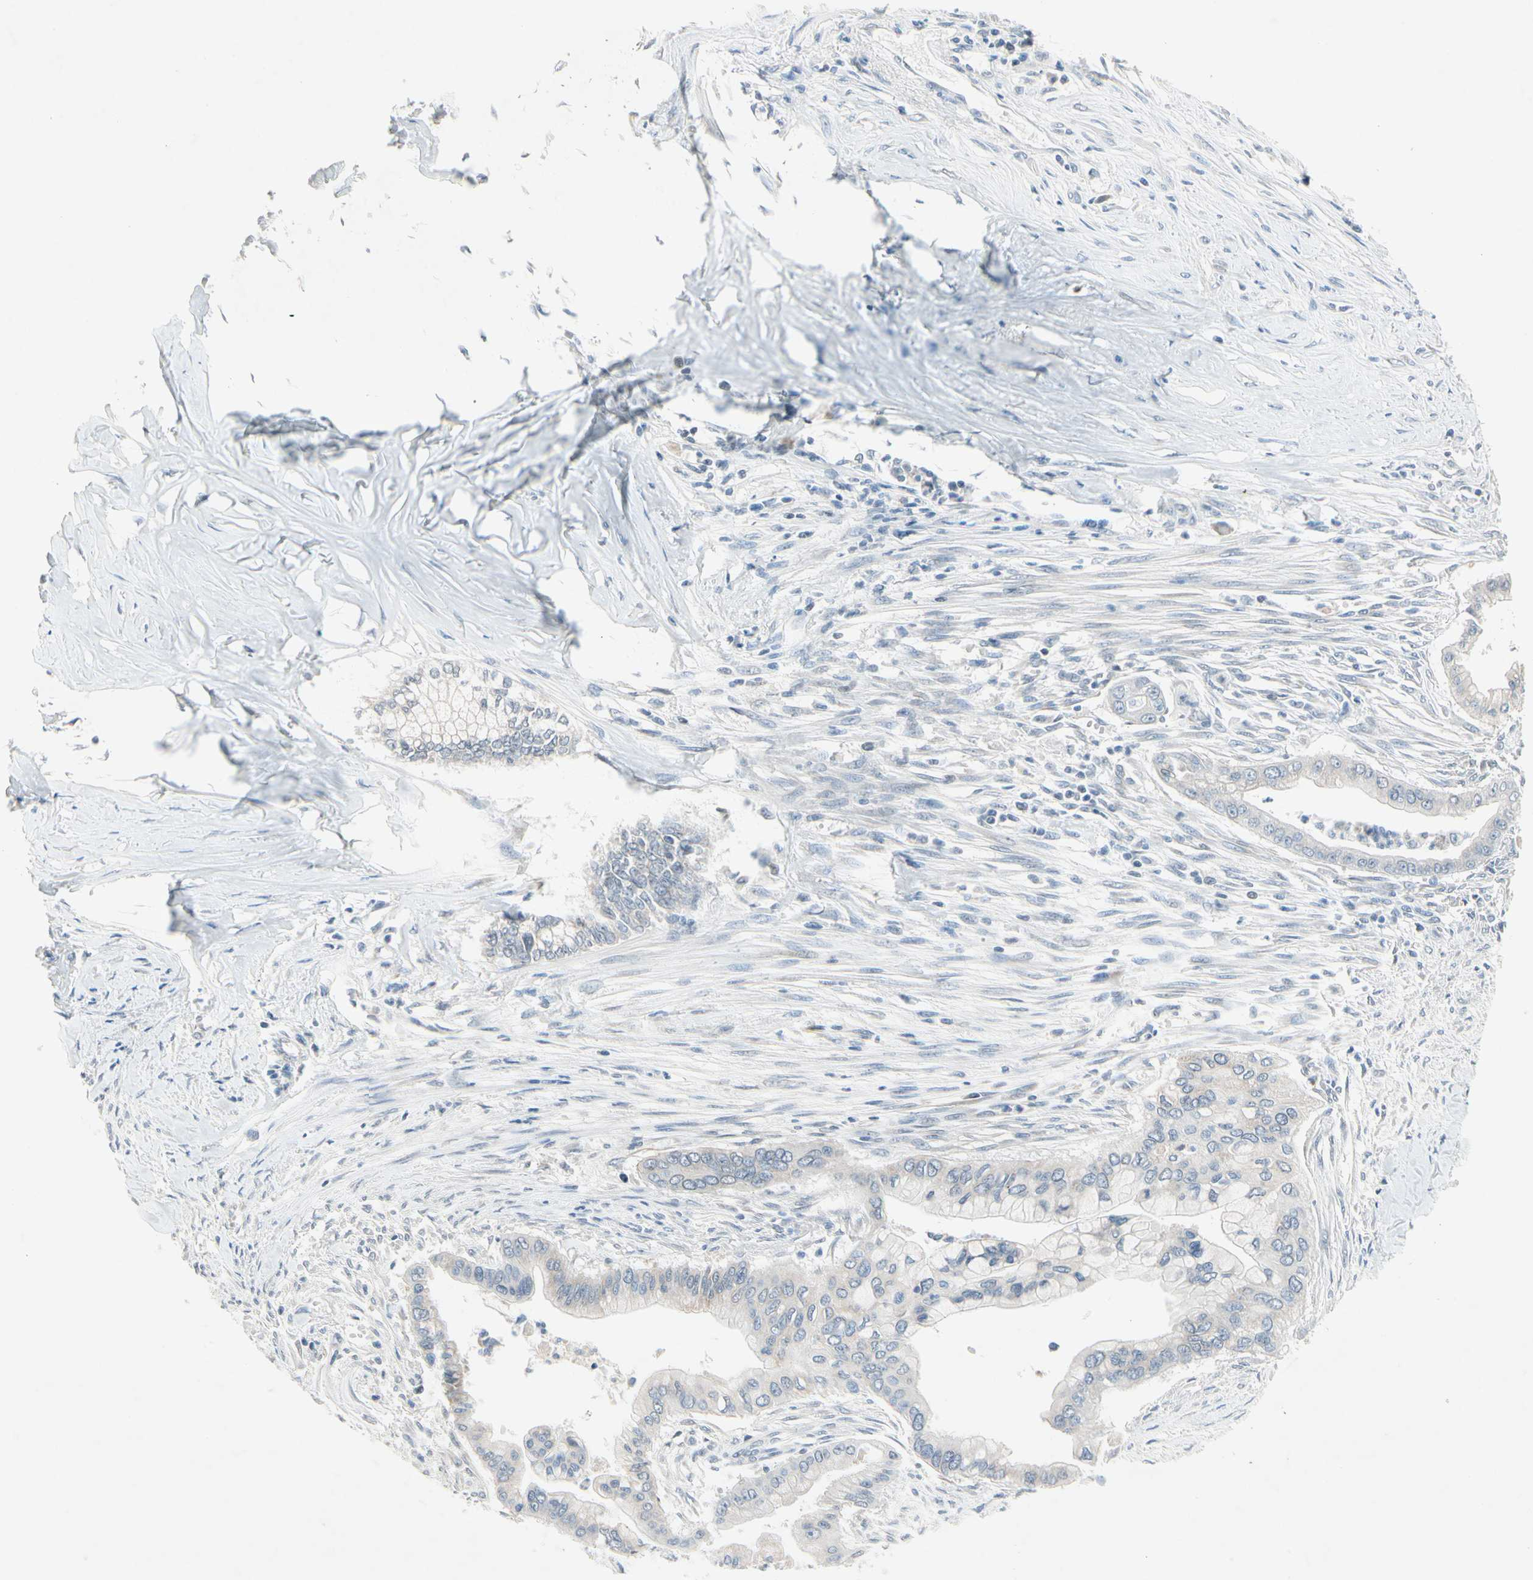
{"staining": {"intensity": "negative", "quantity": "none", "location": "none"}, "tissue": "pancreatic cancer", "cell_type": "Tumor cells", "image_type": "cancer", "snomed": [{"axis": "morphology", "description": "Adenocarcinoma, NOS"}, {"axis": "topography", "description": "Pancreas"}], "caption": "IHC photomicrograph of neoplastic tissue: human pancreatic cancer stained with DAB exhibits no significant protein positivity in tumor cells.", "gene": "PIP5K1B", "patient": {"sex": "male", "age": 59}}